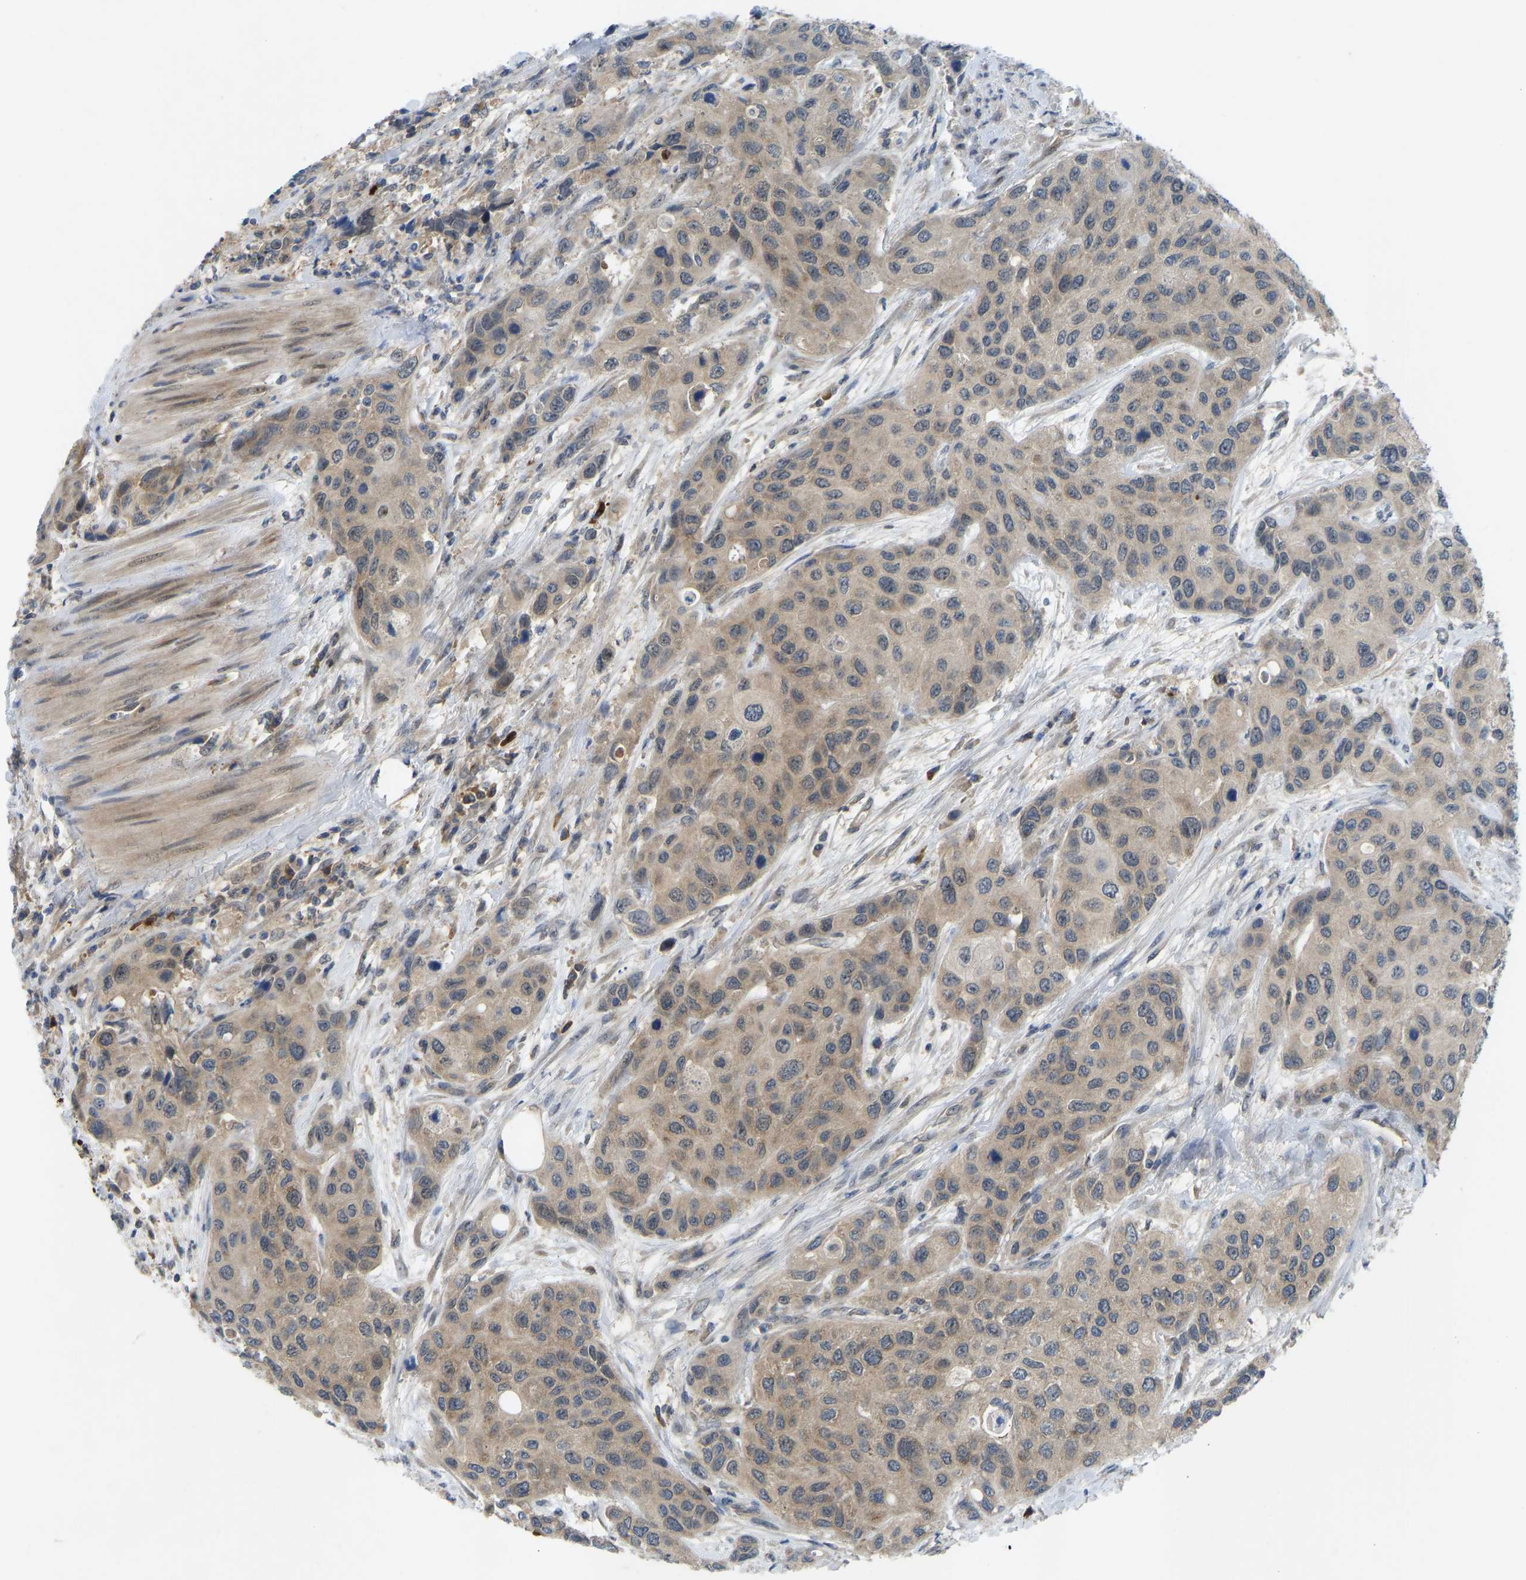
{"staining": {"intensity": "weak", "quantity": ">75%", "location": "cytoplasmic/membranous"}, "tissue": "urothelial cancer", "cell_type": "Tumor cells", "image_type": "cancer", "snomed": [{"axis": "morphology", "description": "Urothelial carcinoma, High grade"}, {"axis": "topography", "description": "Urinary bladder"}], "caption": "IHC micrograph of neoplastic tissue: human urothelial cancer stained using IHC demonstrates low levels of weak protein expression localized specifically in the cytoplasmic/membranous of tumor cells, appearing as a cytoplasmic/membranous brown color.", "gene": "ZNF251", "patient": {"sex": "female", "age": 56}}